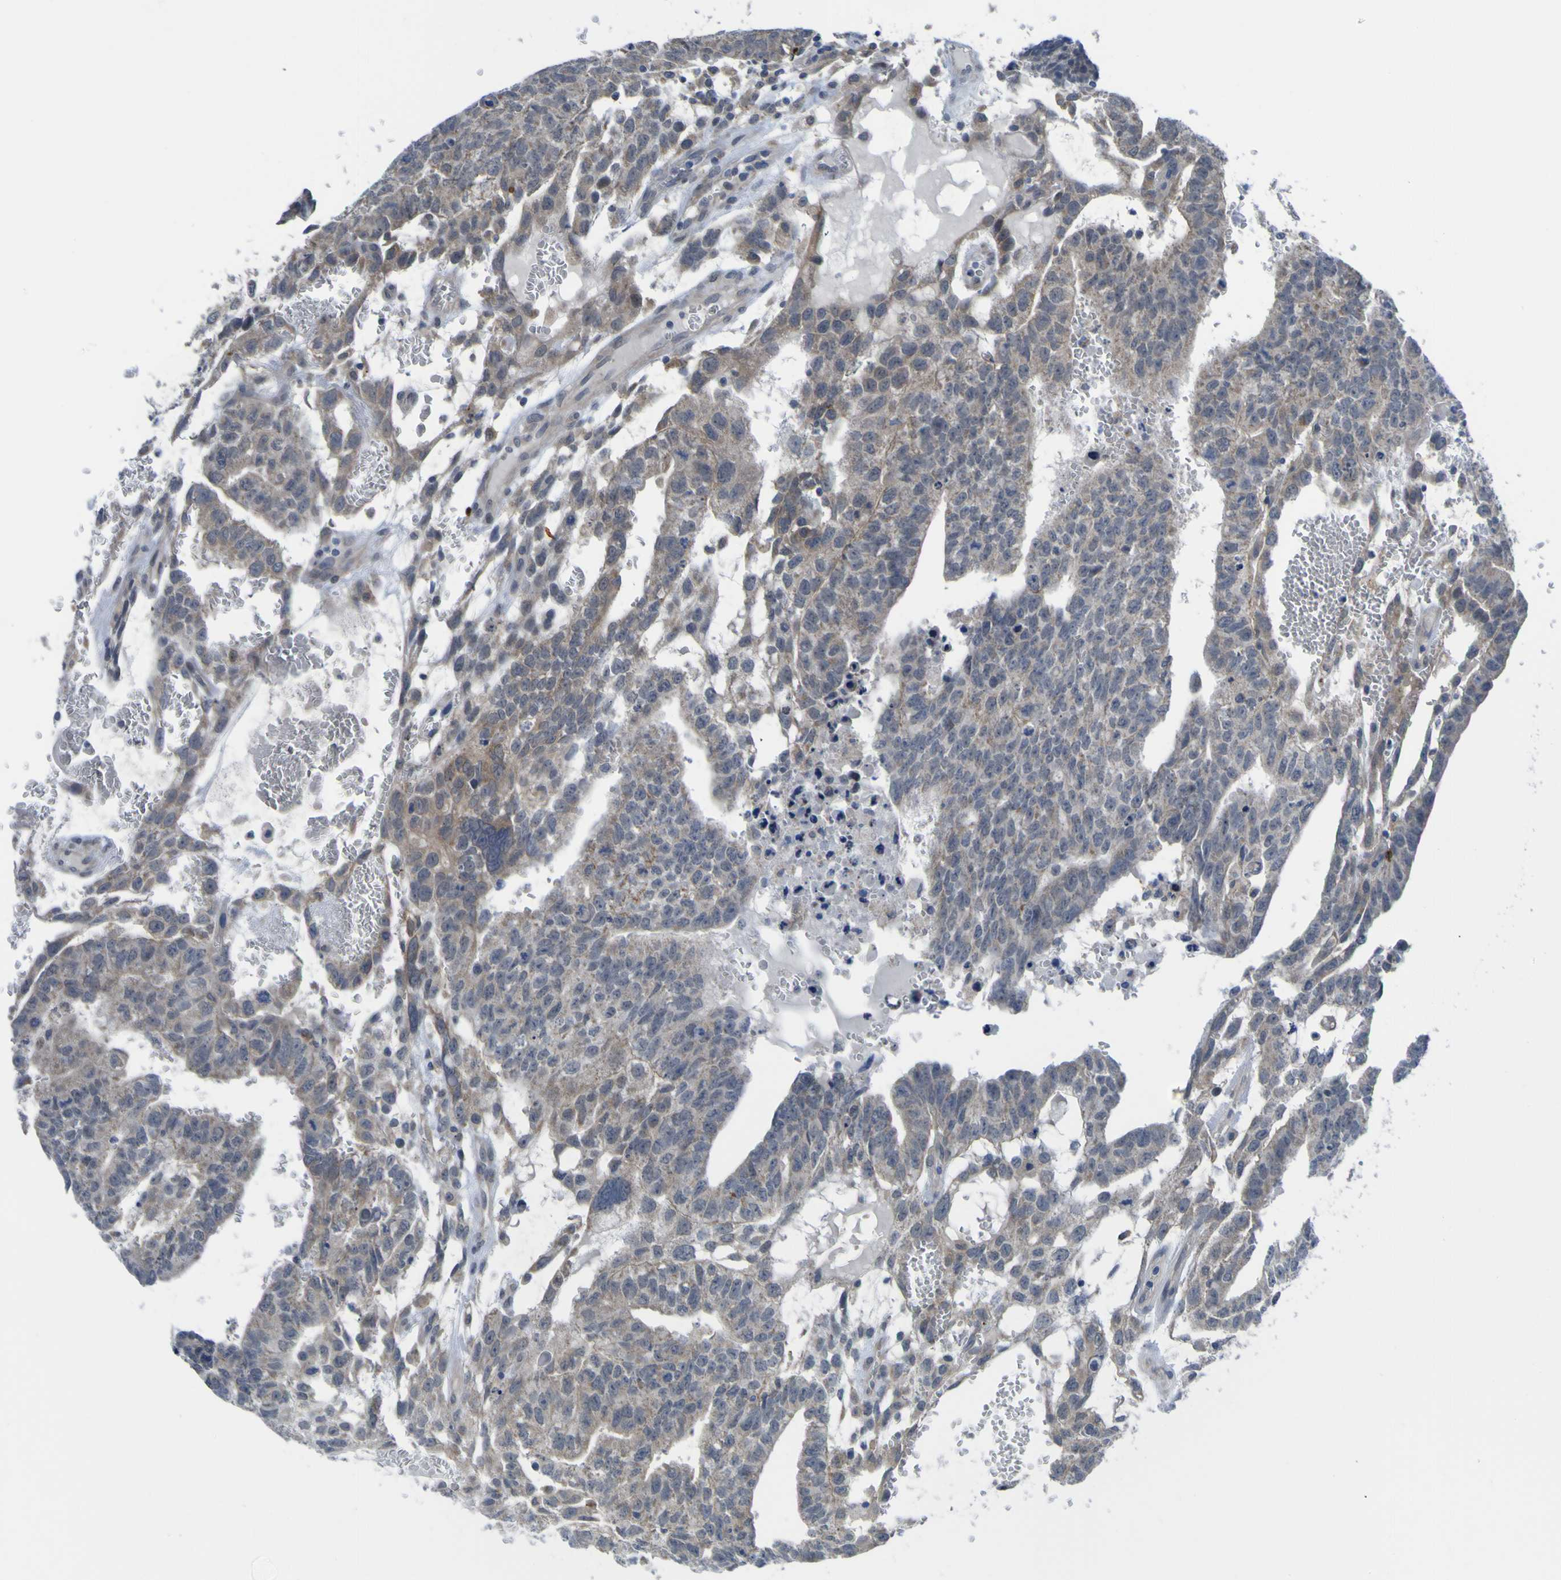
{"staining": {"intensity": "weak", "quantity": "<25%", "location": "cytoplasmic/membranous"}, "tissue": "testis cancer", "cell_type": "Tumor cells", "image_type": "cancer", "snomed": [{"axis": "morphology", "description": "Seminoma, NOS"}, {"axis": "morphology", "description": "Carcinoma, Embryonal, NOS"}, {"axis": "topography", "description": "Testis"}], "caption": "A photomicrograph of human embryonal carcinoma (testis) is negative for staining in tumor cells.", "gene": "TNFRSF11A", "patient": {"sex": "male", "age": 52}}